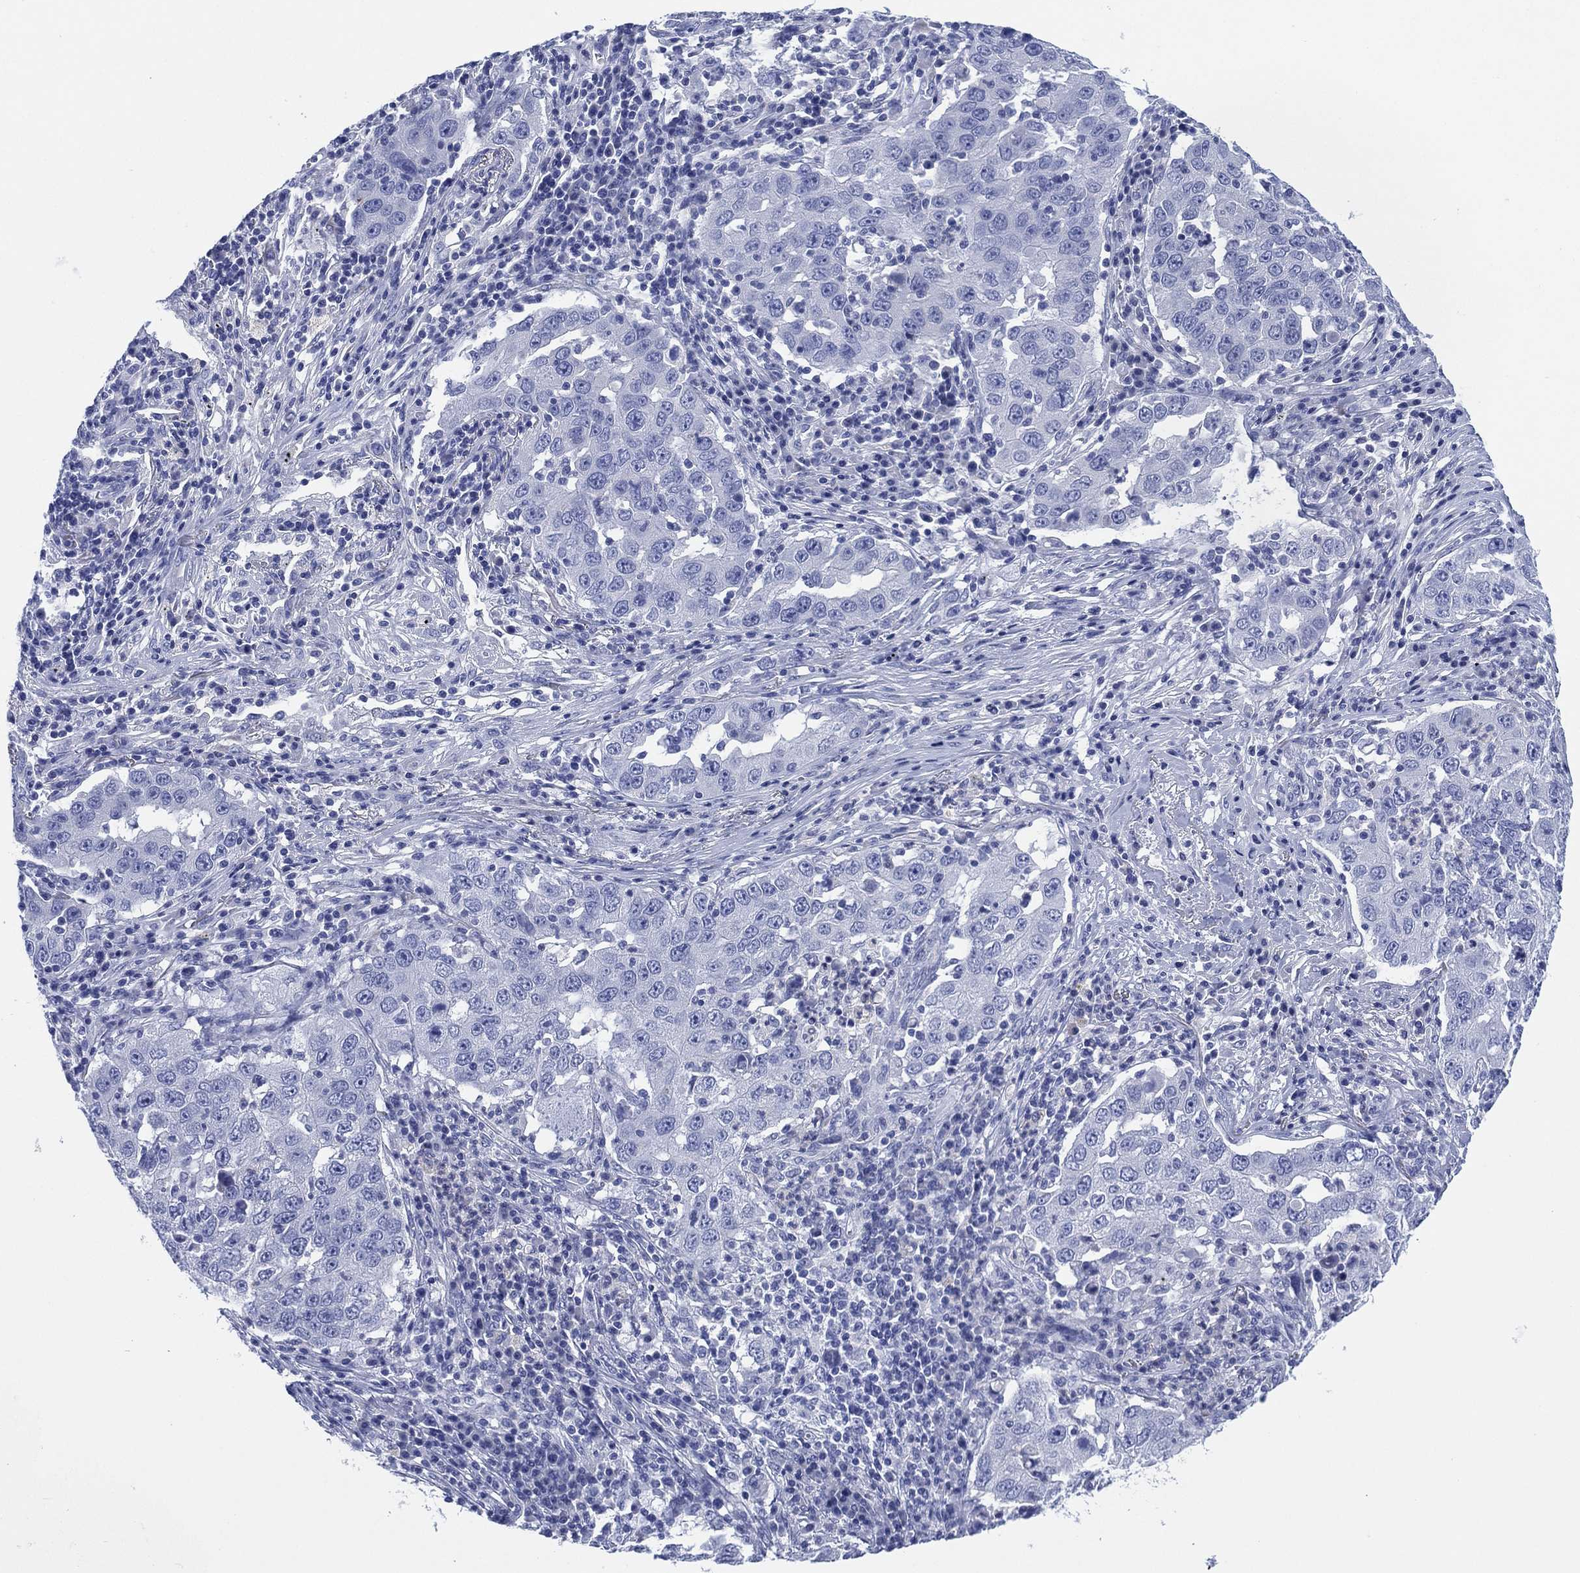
{"staining": {"intensity": "negative", "quantity": "none", "location": "none"}, "tissue": "lung cancer", "cell_type": "Tumor cells", "image_type": "cancer", "snomed": [{"axis": "morphology", "description": "Adenocarcinoma, NOS"}, {"axis": "topography", "description": "Lung"}], "caption": "Immunohistochemical staining of lung adenocarcinoma reveals no significant staining in tumor cells.", "gene": "SLC9C2", "patient": {"sex": "male", "age": 73}}